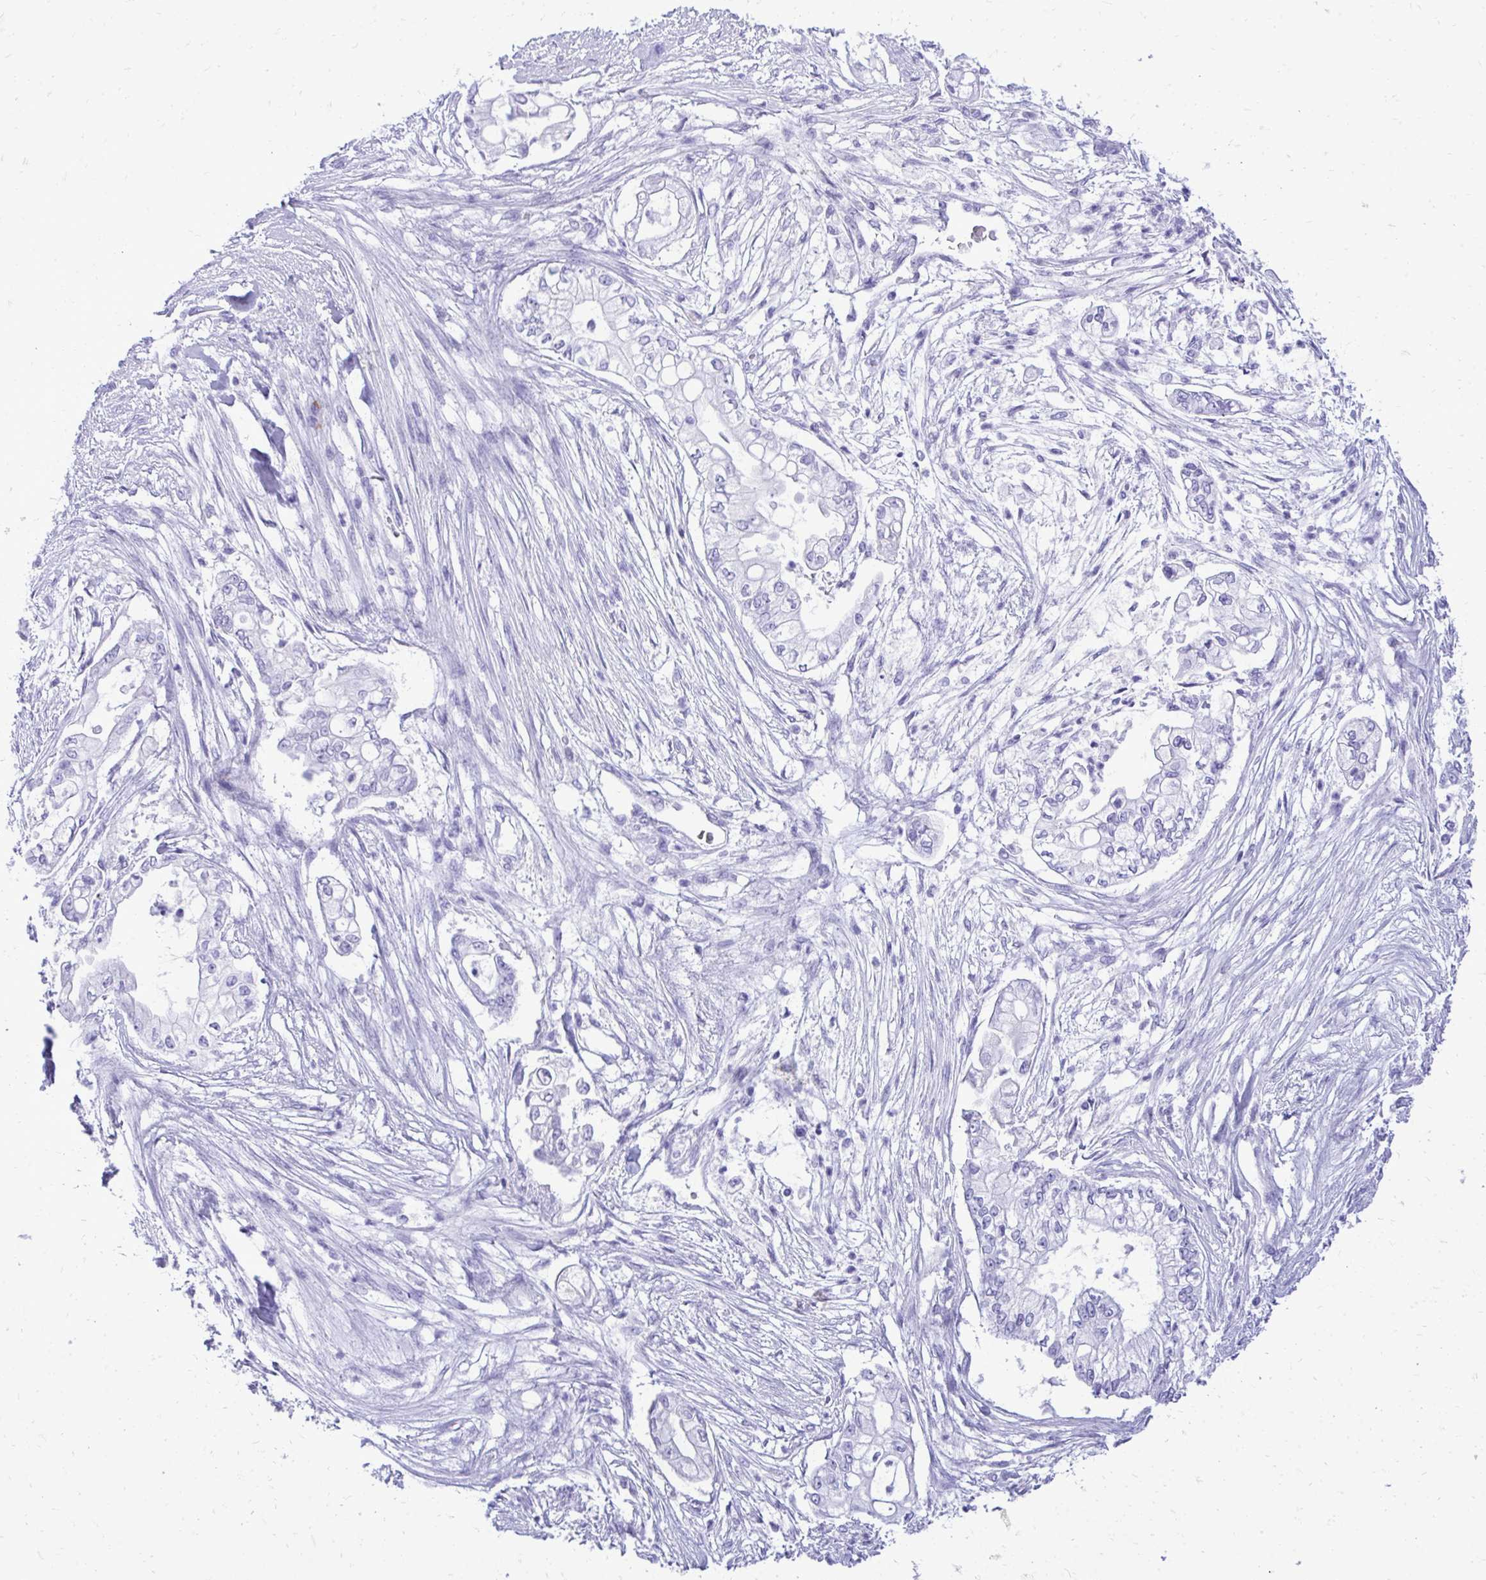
{"staining": {"intensity": "negative", "quantity": "none", "location": "none"}, "tissue": "pancreatic cancer", "cell_type": "Tumor cells", "image_type": "cancer", "snomed": [{"axis": "morphology", "description": "Adenocarcinoma, NOS"}, {"axis": "topography", "description": "Pancreas"}], "caption": "An image of adenocarcinoma (pancreatic) stained for a protein shows no brown staining in tumor cells.", "gene": "ANKDD1B", "patient": {"sex": "female", "age": 69}}